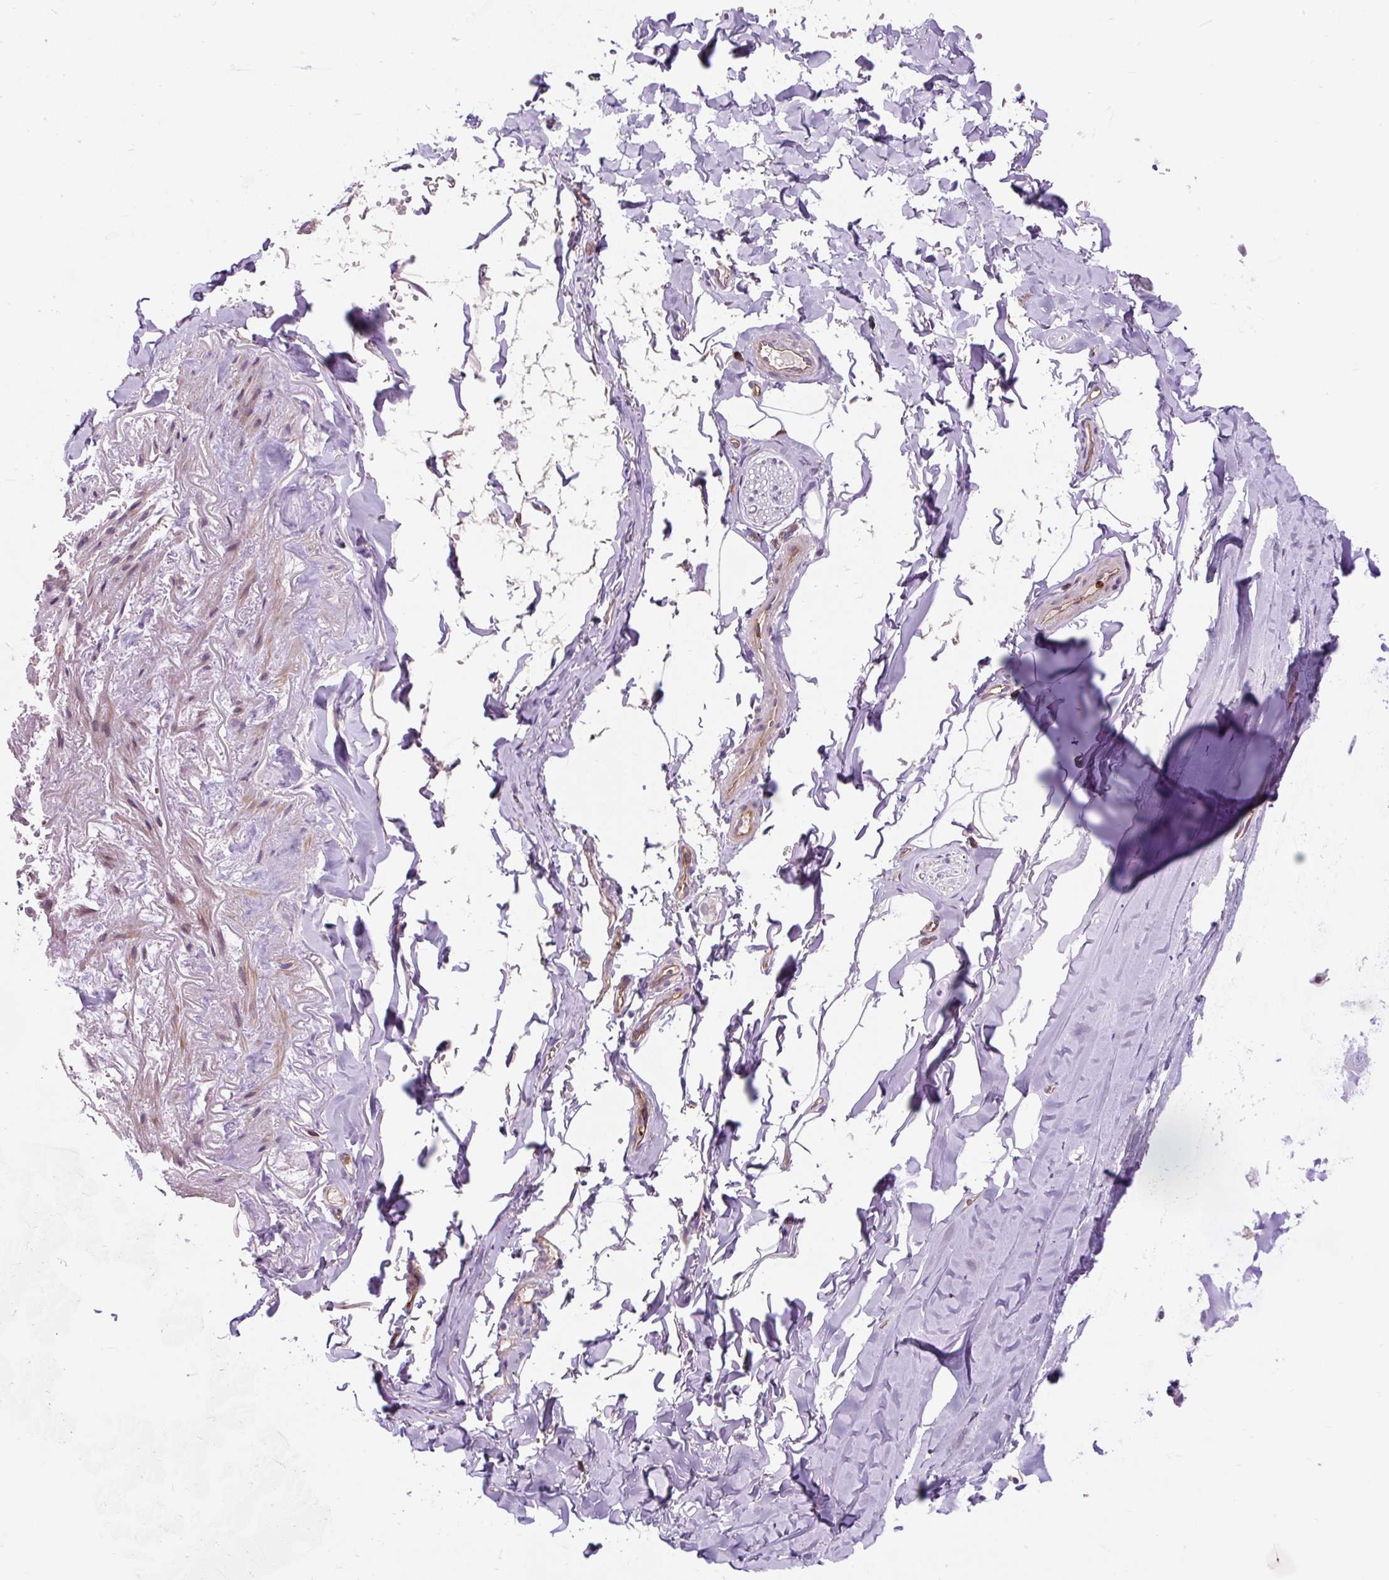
{"staining": {"intensity": "negative", "quantity": "none", "location": "none"}, "tissue": "adipose tissue", "cell_type": "Adipocytes", "image_type": "normal", "snomed": [{"axis": "morphology", "description": "Normal tissue, NOS"}, {"axis": "topography", "description": "Cartilage tissue"}, {"axis": "topography", "description": "Bronchus"}, {"axis": "topography", "description": "Peripheral nerve tissue"}], "caption": "Immunohistochemistry of unremarkable human adipose tissue exhibits no expression in adipocytes.", "gene": "CISD3", "patient": {"sex": "female", "age": 59}}